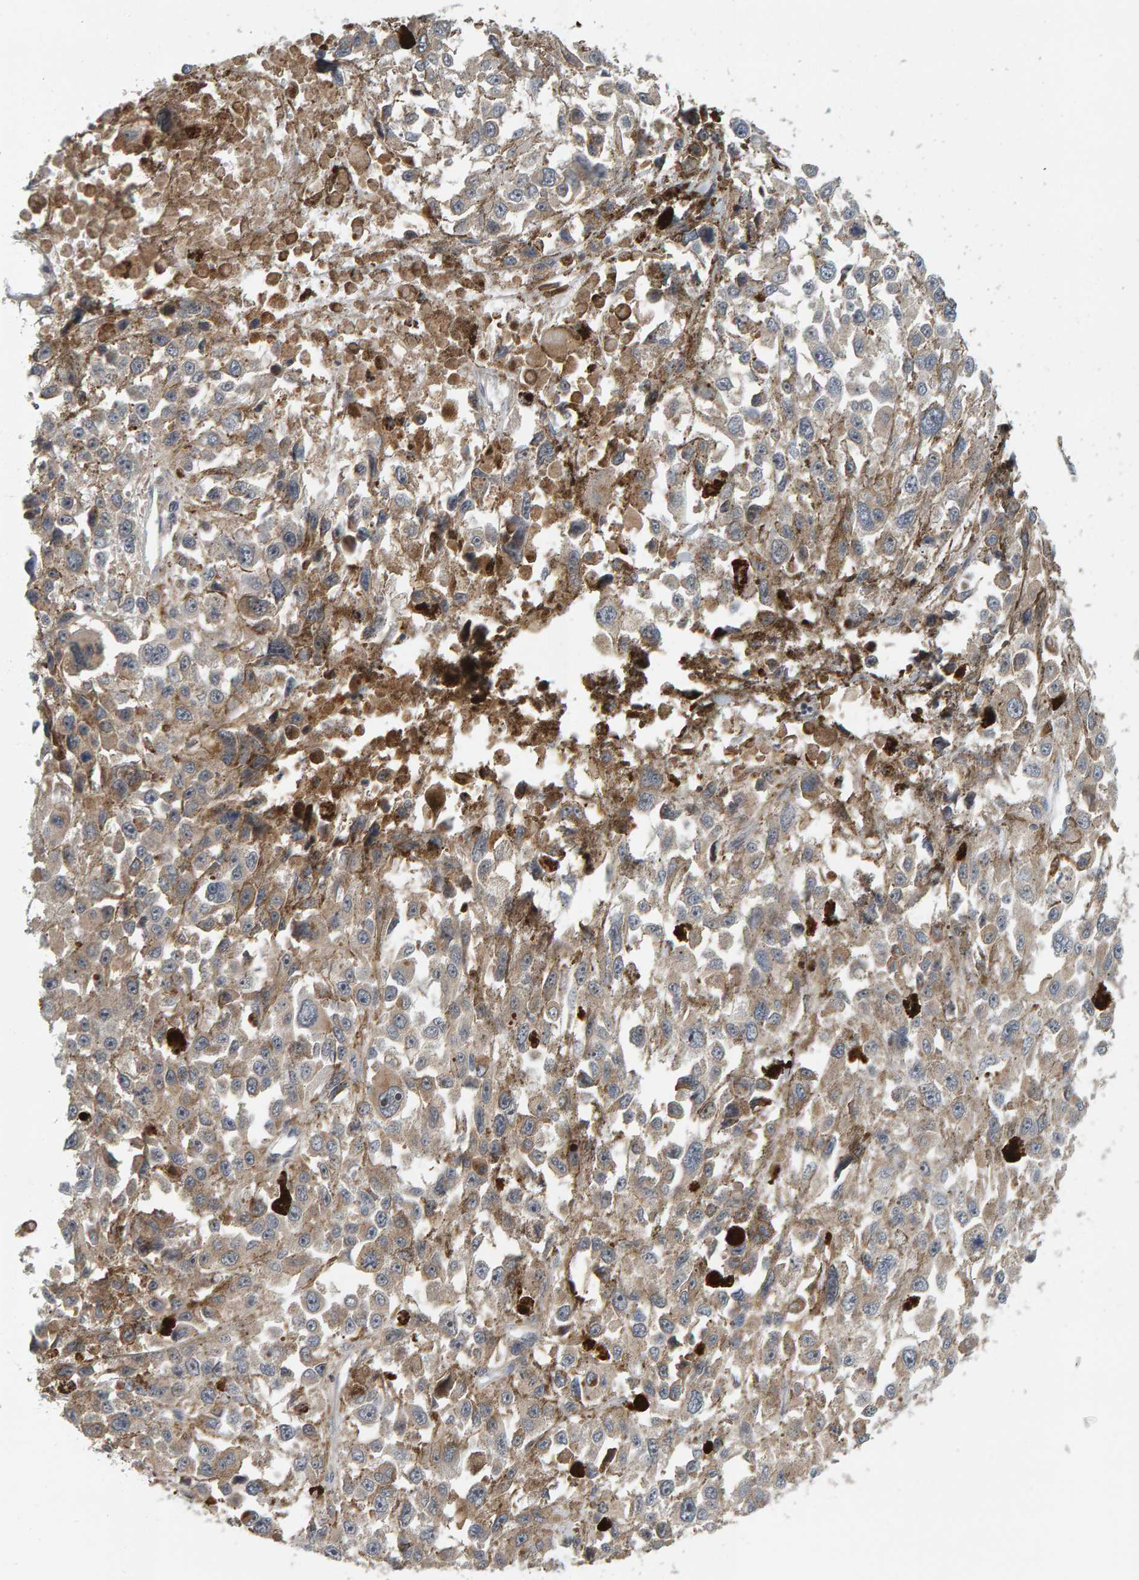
{"staining": {"intensity": "weak", "quantity": "25%-75%", "location": "cytoplasmic/membranous"}, "tissue": "melanoma", "cell_type": "Tumor cells", "image_type": "cancer", "snomed": [{"axis": "morphology", "description": "Malignant melanoma, Metastatic site"}, {"axis": "topography", "description": "Lymph node"}], "caption": "Human melanoma stained for a protein (brown) reveals weak cytoplasmic/membranous positive positivity in about 25%-75% of tumor cells.", "gene": "ZNF160", "patient": {"sex": "male", "age": 59}}